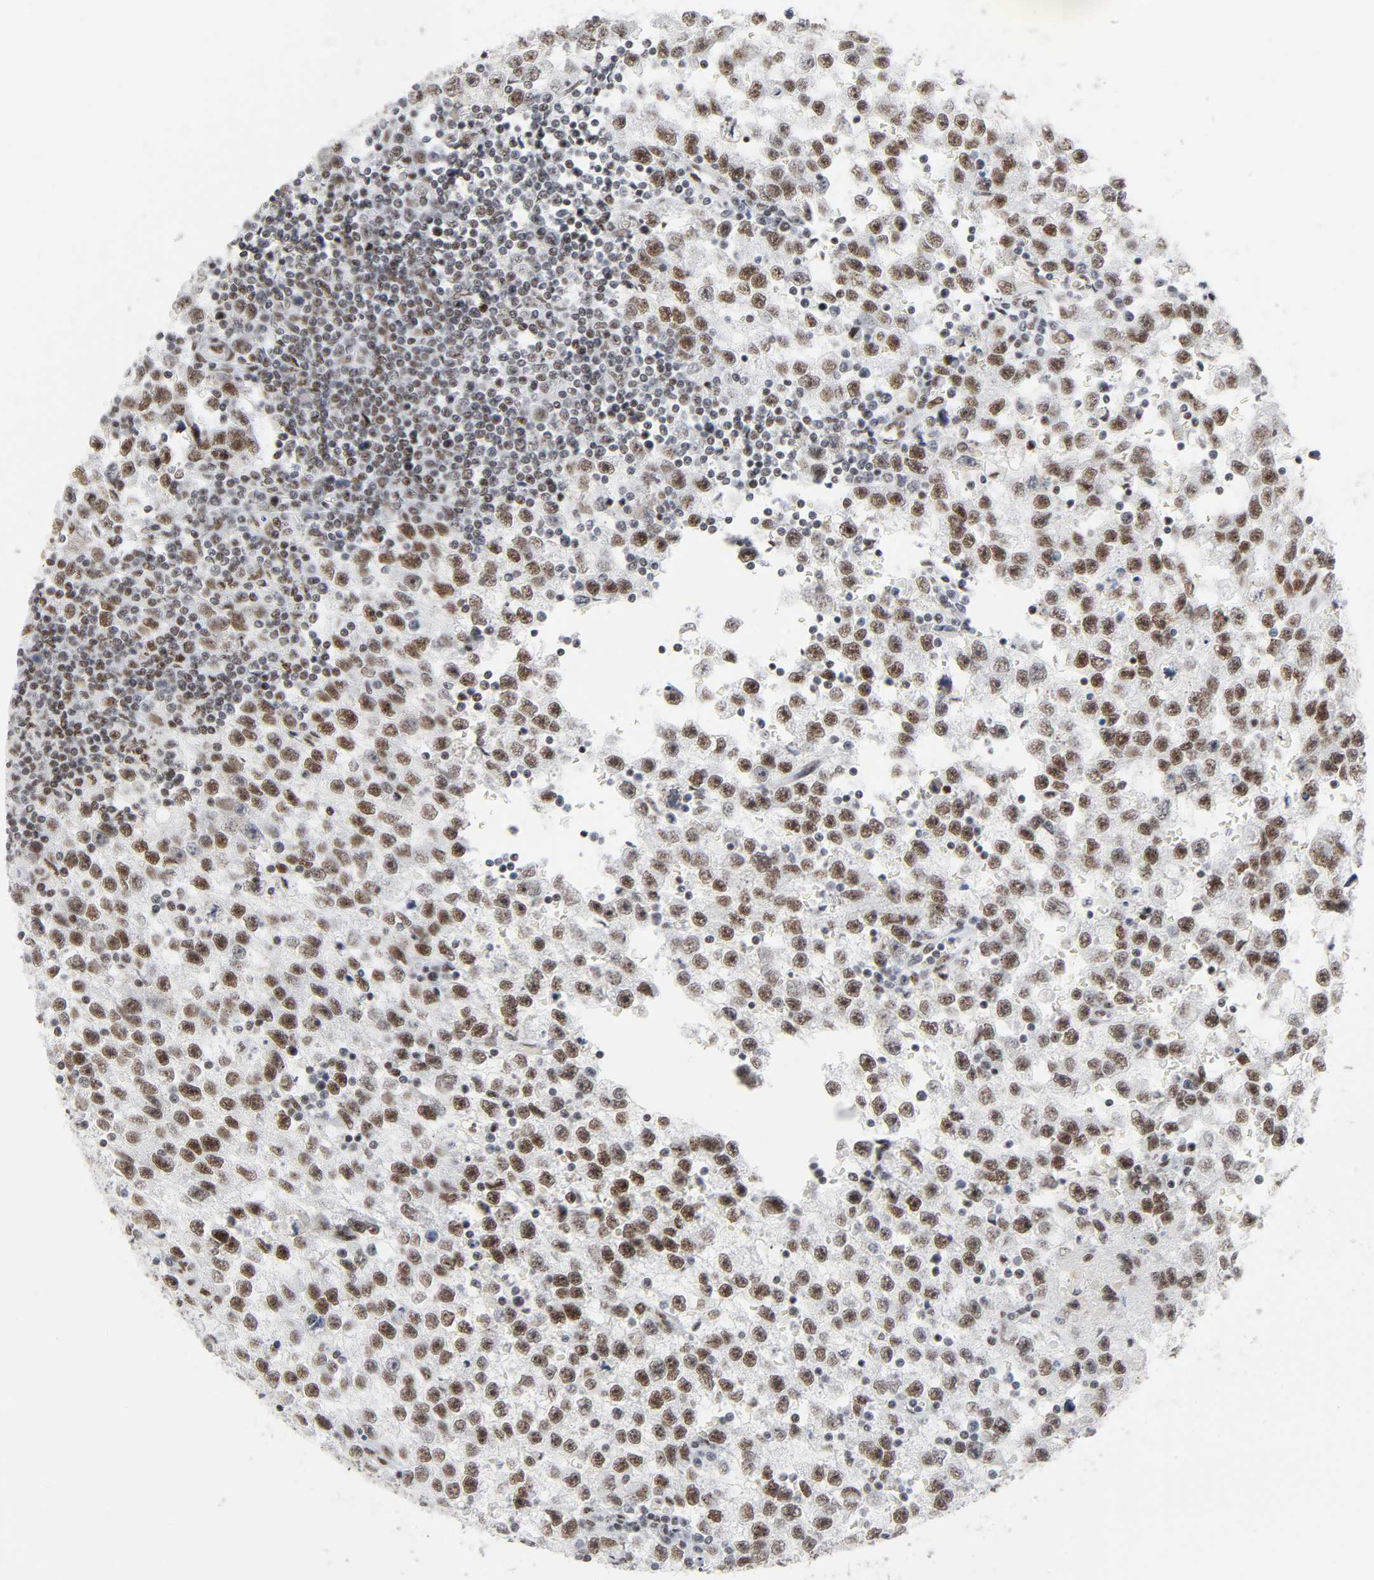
{"staining": {"intensity": "moderate", "quantity": ">75%", "location": "nuclear"}, "tissue": "testis cancer", "cell_type": "Tumor cells", "image_type": "cancer", "snomed": [{"axis": "morphology", "description": "Seminoma, NOS"}, {"axis": "topography", "description": "Testis"}], "caption": "A high-resolution image shows IHC staining of testis cancer, which exhibits moderate nuclear staining in about >75% of tumor cells.", "gene": "HSF1", "patient": {"sex": "male", "age": 33}}